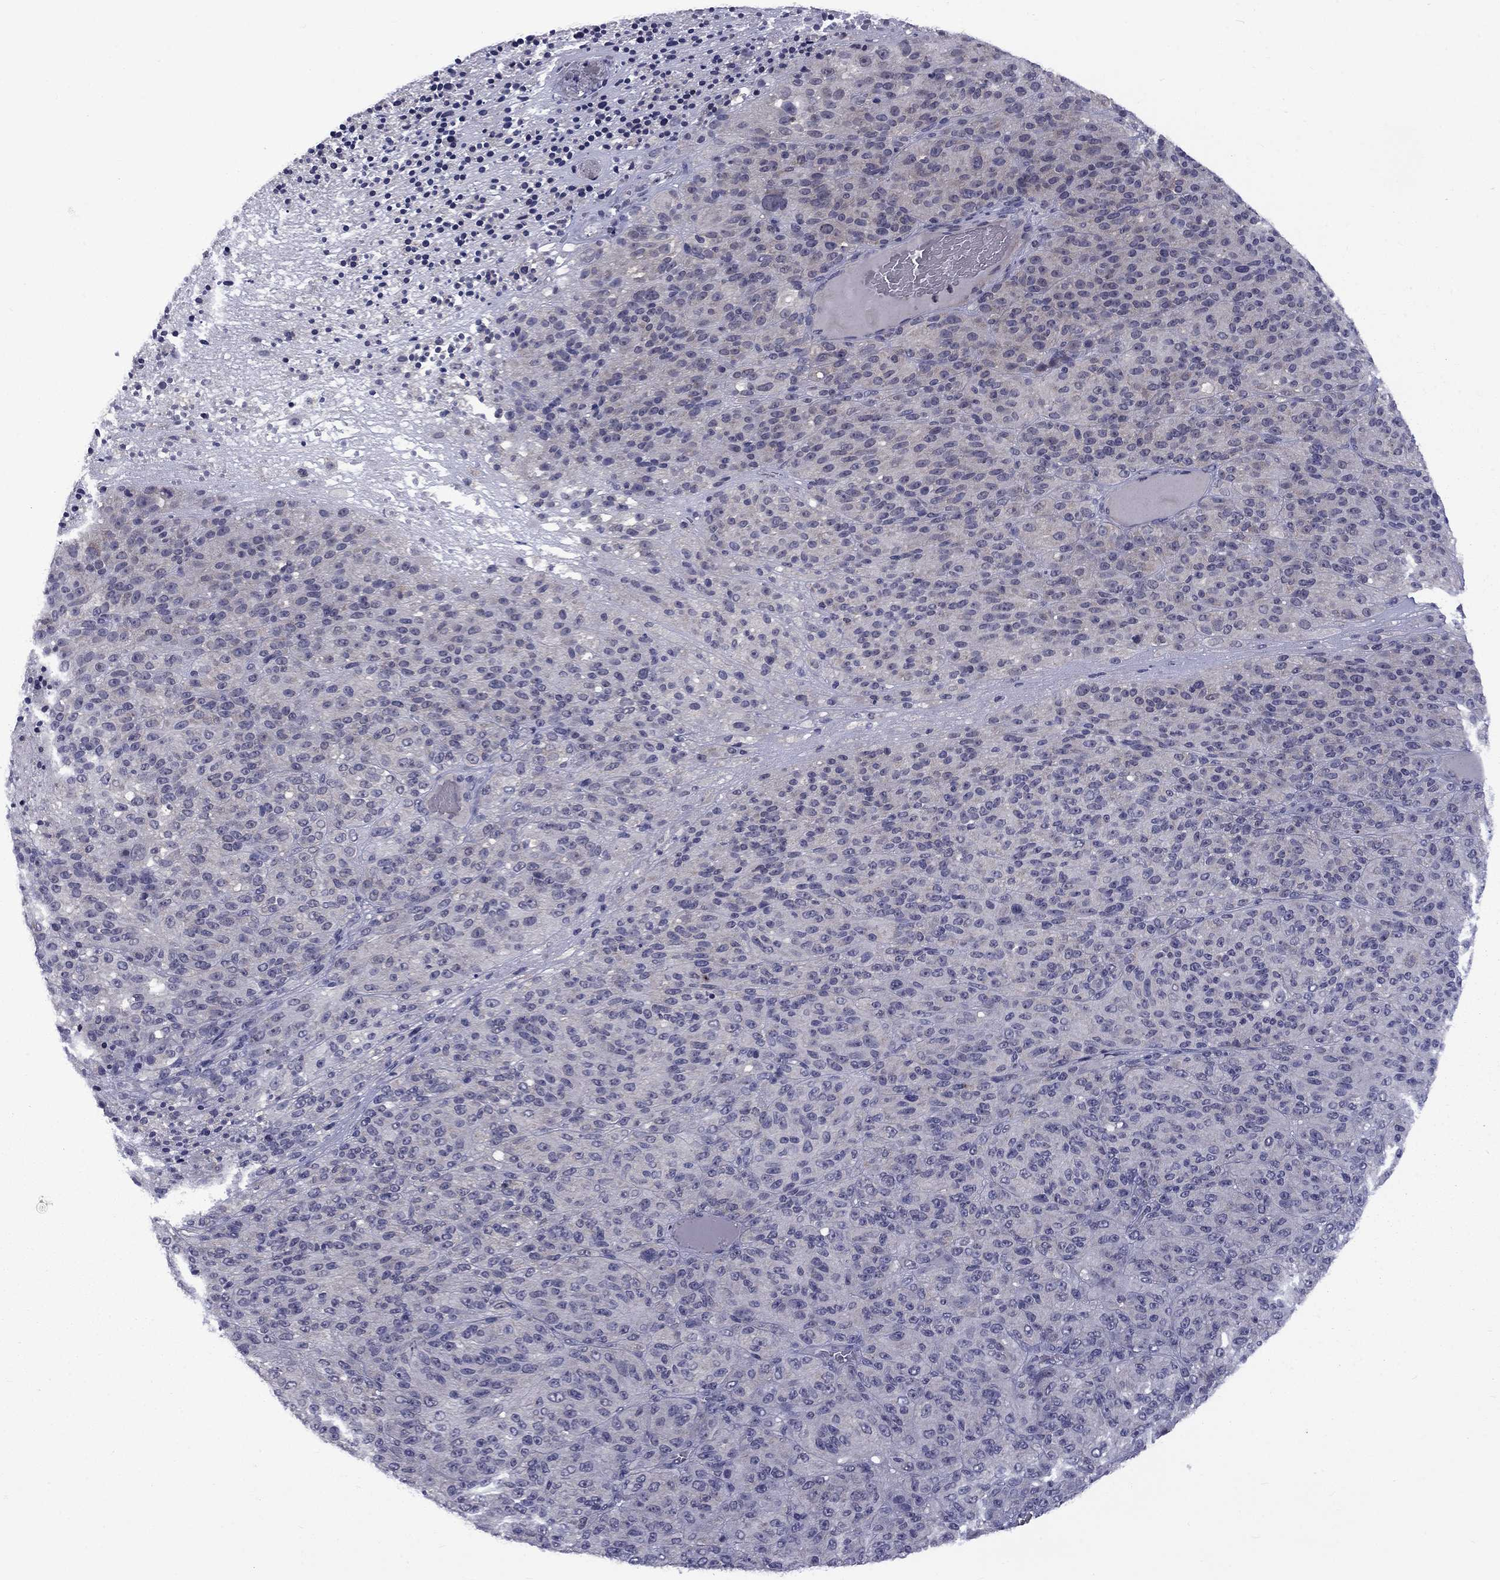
{"staining": {"intensity": "negative", "quantity": "none", "location": "none"}, "tissue": "melanoma", "cell_type": "Tumor cells", "image_type": "cancer", "snomed": [{"axis": "morphology", "description": "Malignant melanoma, Metastatic site"}, {"axis": "topography", "description": "Brain"}], "caption": "The histopathology image demonstrates no significant expression in tumor cells of melanoma.", "gene": "SNTA1", "patient": {"sex": "female", "age": 56}}